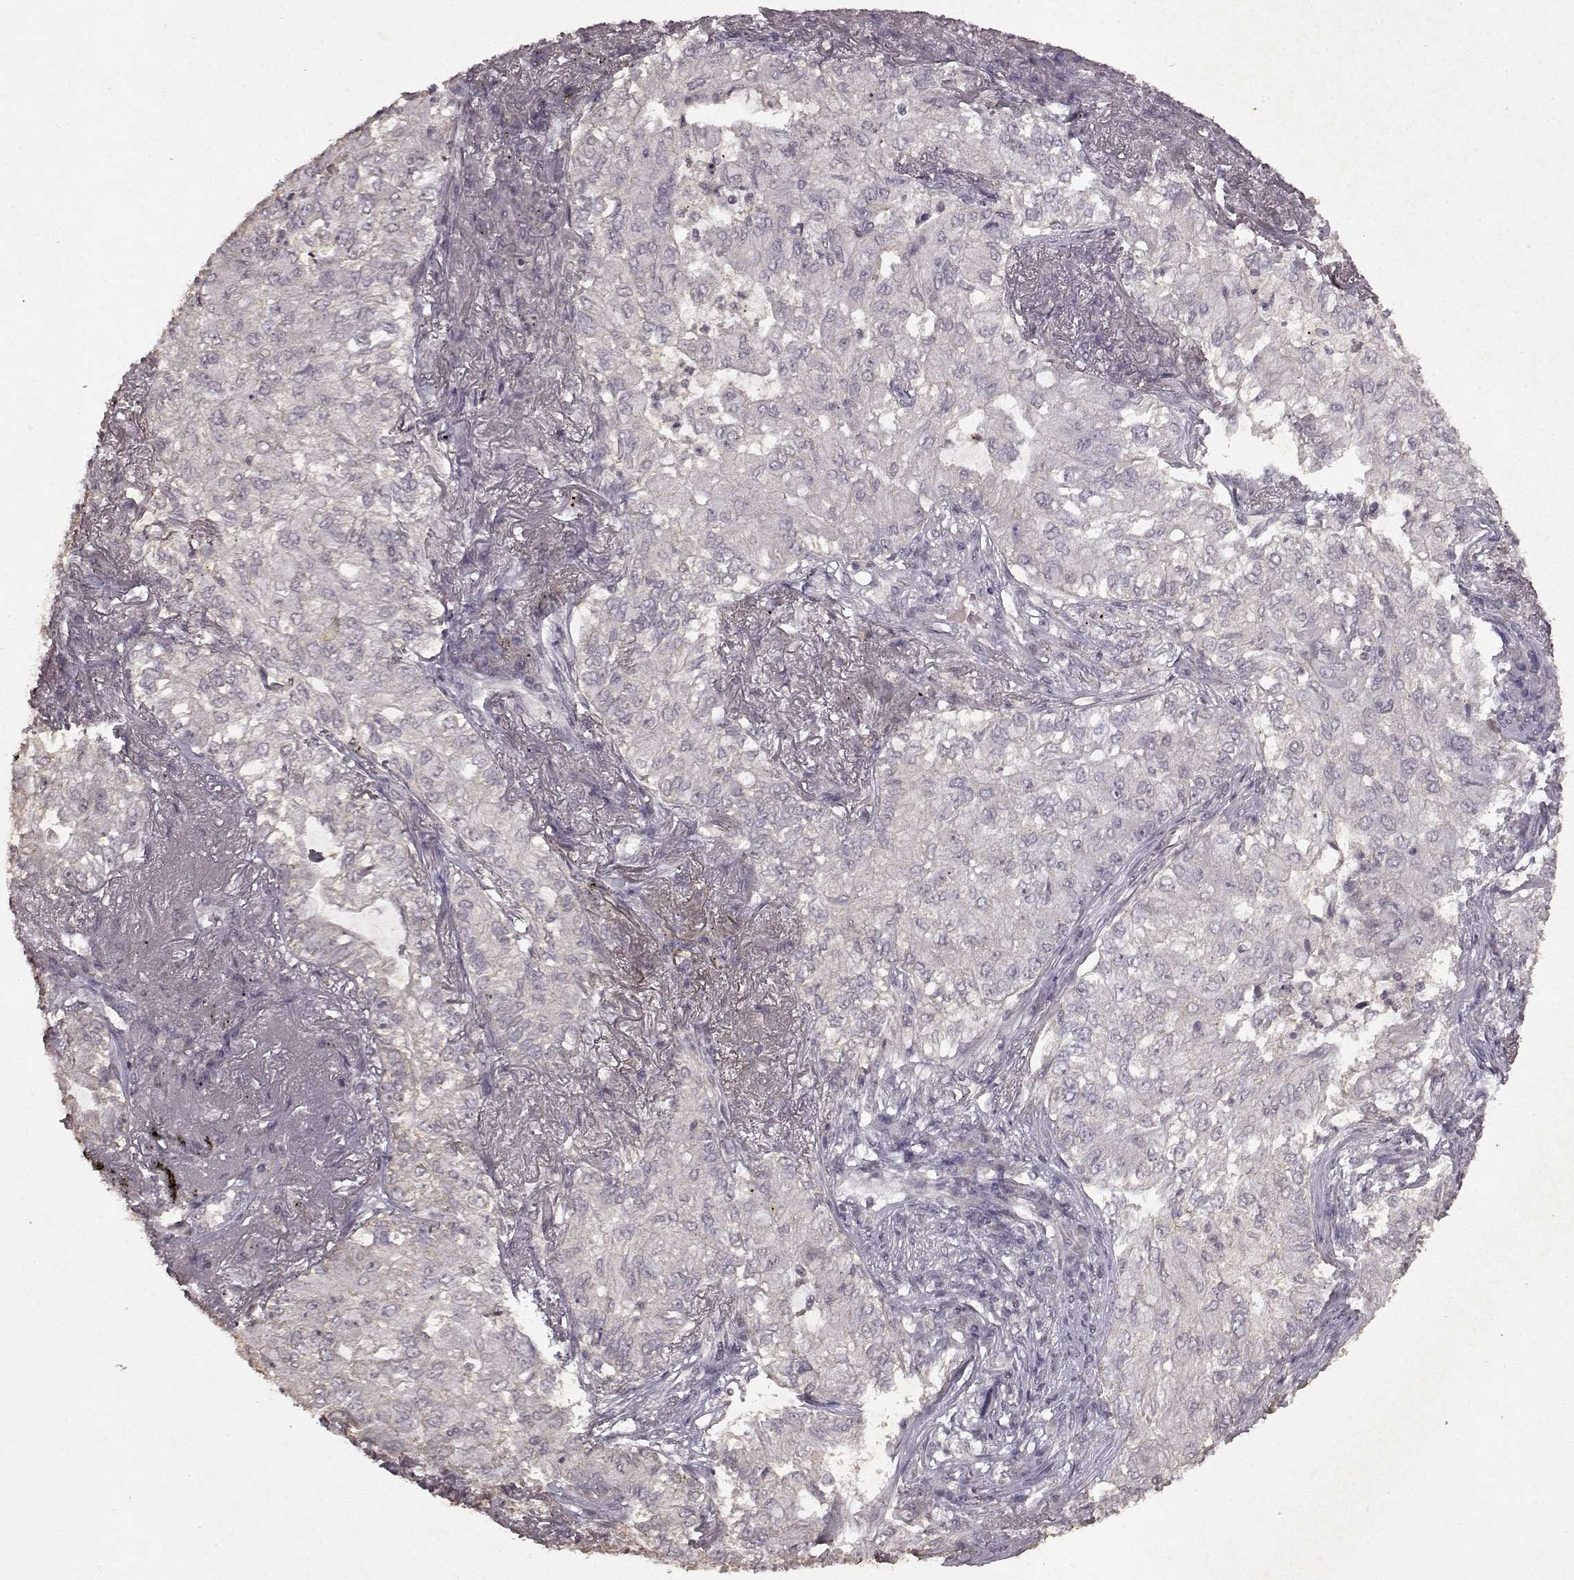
{"staining": {"intensity": "negative", "quantity": "none", "location": "none"}, "tissue": "lung cancer", "cell_type": "Tumor cells", "image_type": "cancer", "snomed": [{"axis": "morphology", "description": "Adenocarcinoma, NOS"}, {"axis": "topography", "description": "Lung"}], "caption": "There is no significant expression in tumor cells of lung cancer. Nuclei are stained in blue.", "gene": "LHB", "patient": {"sex": "female", "age": 73}}